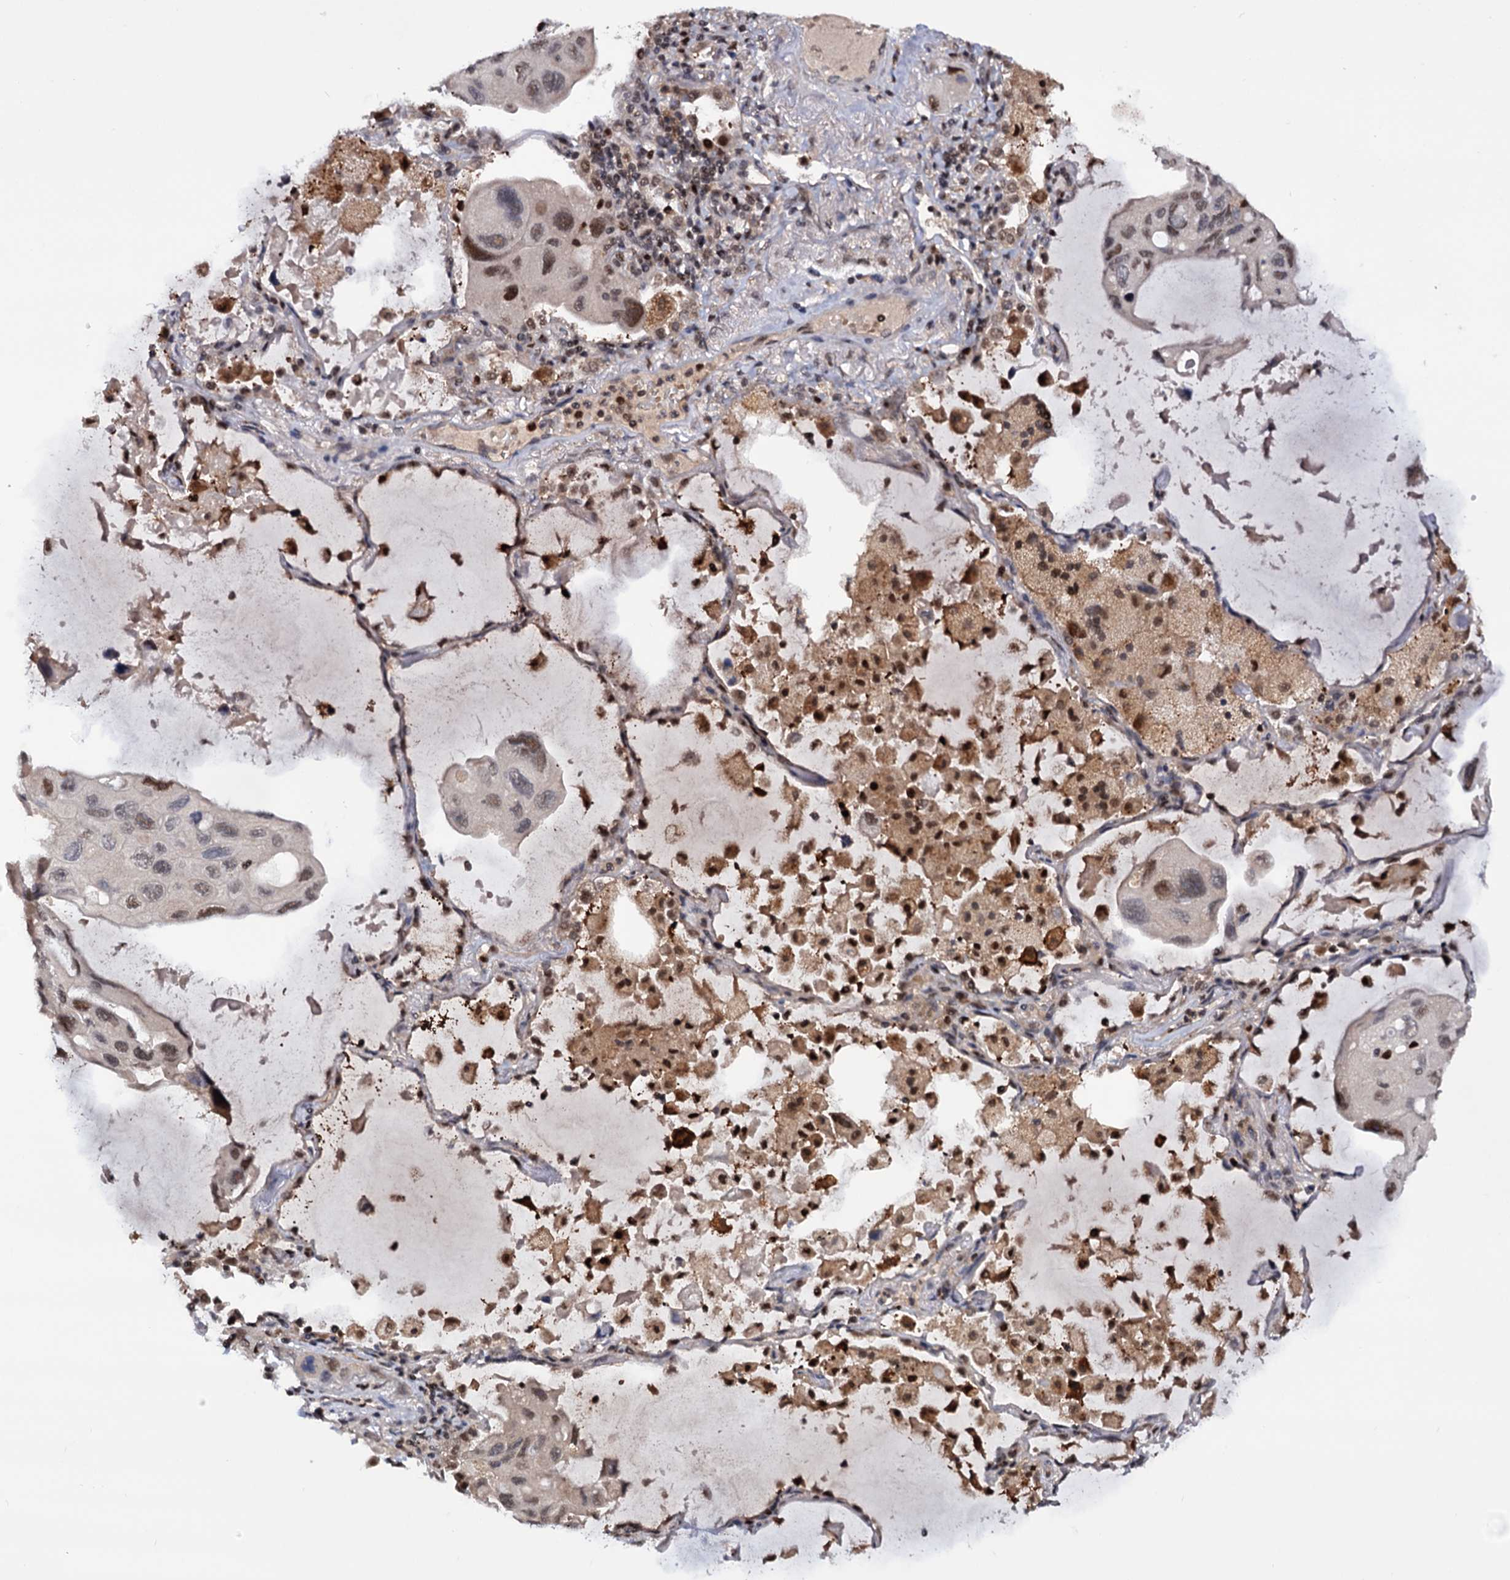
{"staining": {"intensity": "weak", "quantity": "<25%", "location": "nuclear"}, "tissue": "lung cancer", "cell_type": "Tumor cells", "image_type": "cancer", "snomed": [{"axis": "morphology", "description": "Squamous cell carcinoma, NOS"}, {"axis": "topography", "description": "Lung"}], "caption": "Immunohistochemistry photomicrograph of lung squamous cell carcinoma stained for a protein (brown), which demonstrates no expression in tumor cells.", "gene": "RNASEH2B", "patient": {"sex": "female", "age": 73}}